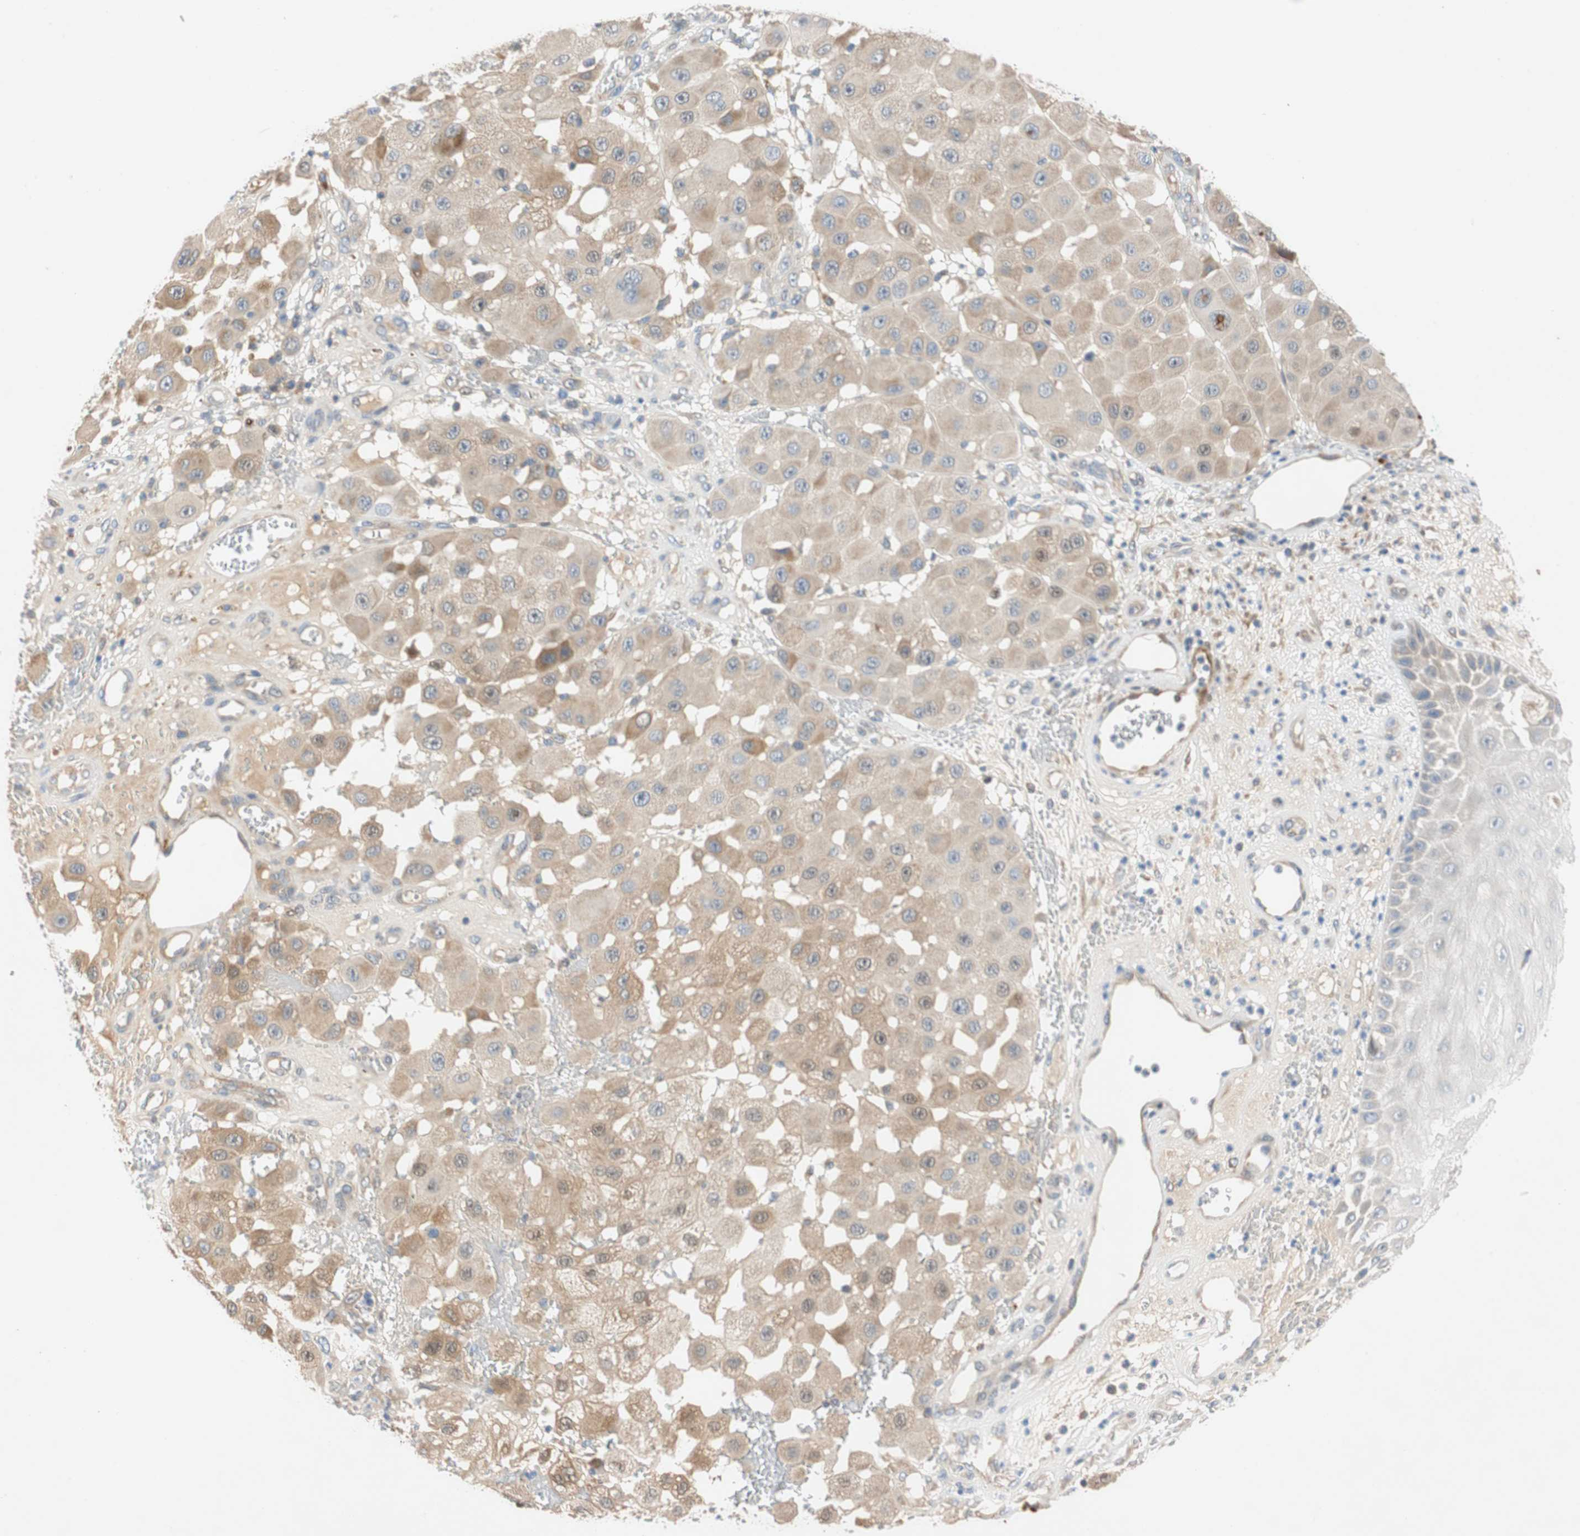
{"staining": {"intensity": "weak", "quantity": "25%-75%", "location": "cytoplasmic/membranous"}, "tissue": "melanoma", "cell_type": "Tumor cells", "image_type": "cancer", "snomed": [{"axis": "morphology", "description": "Malignant melanoma, NOS"}, {"axis": "topography", "description": "Skin"}], "caption": "Immunohistochemistry (IHC) histopathology image of neoplastic tissue: human melanoma stained using immunohistochemistry (IHC) shows low levels of weak protein expression localized specifically in the cytoplasmic/membranous of tumor cells, appearing as a cytoplasmic/membranous brown color.", "gene": "RELB", "patient": {"sex": "female", "age": 81}}